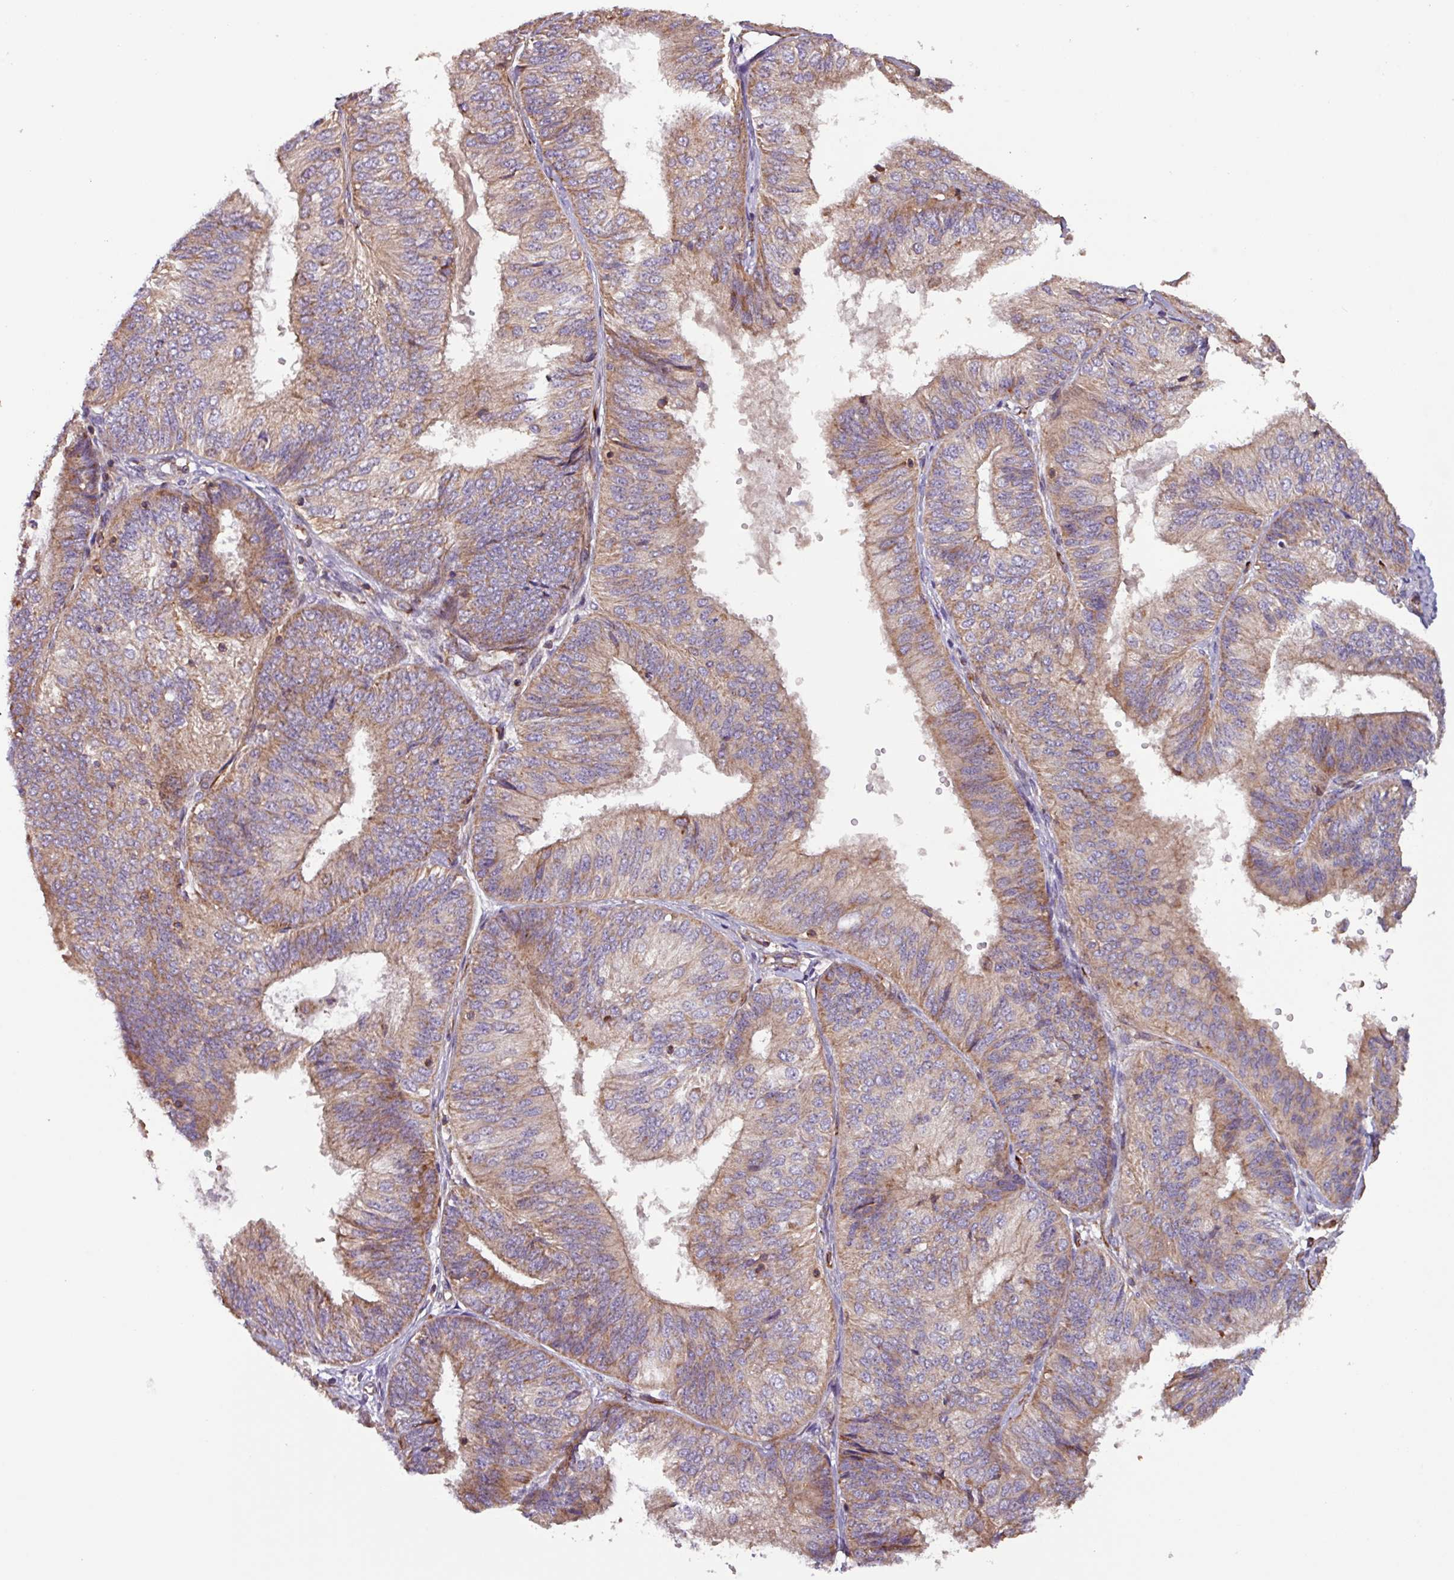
{"staining": {"intensity": "moderate", "quantity": "25%-75%", "location": "cytoplasmic/membranous"}, "tissue": "endometrial cancer", "cell_type": "Tumor cells", "image_type": "cancer", "snomed": [{"axis": "morphology", "description": "Adenocarcinoma, NOS"}, {"axis": "topography", "description": "Endometrium"}], "caption": "Brown immunohistochemical staining in endometrial cancer (adenocarcinoma) exhibits moderate cytoplasmic/membranous positivity in about 25%-75% of tumor cells.", "gene": "PLEKHD1", "patient": {"sex": "female", "age": 58}}